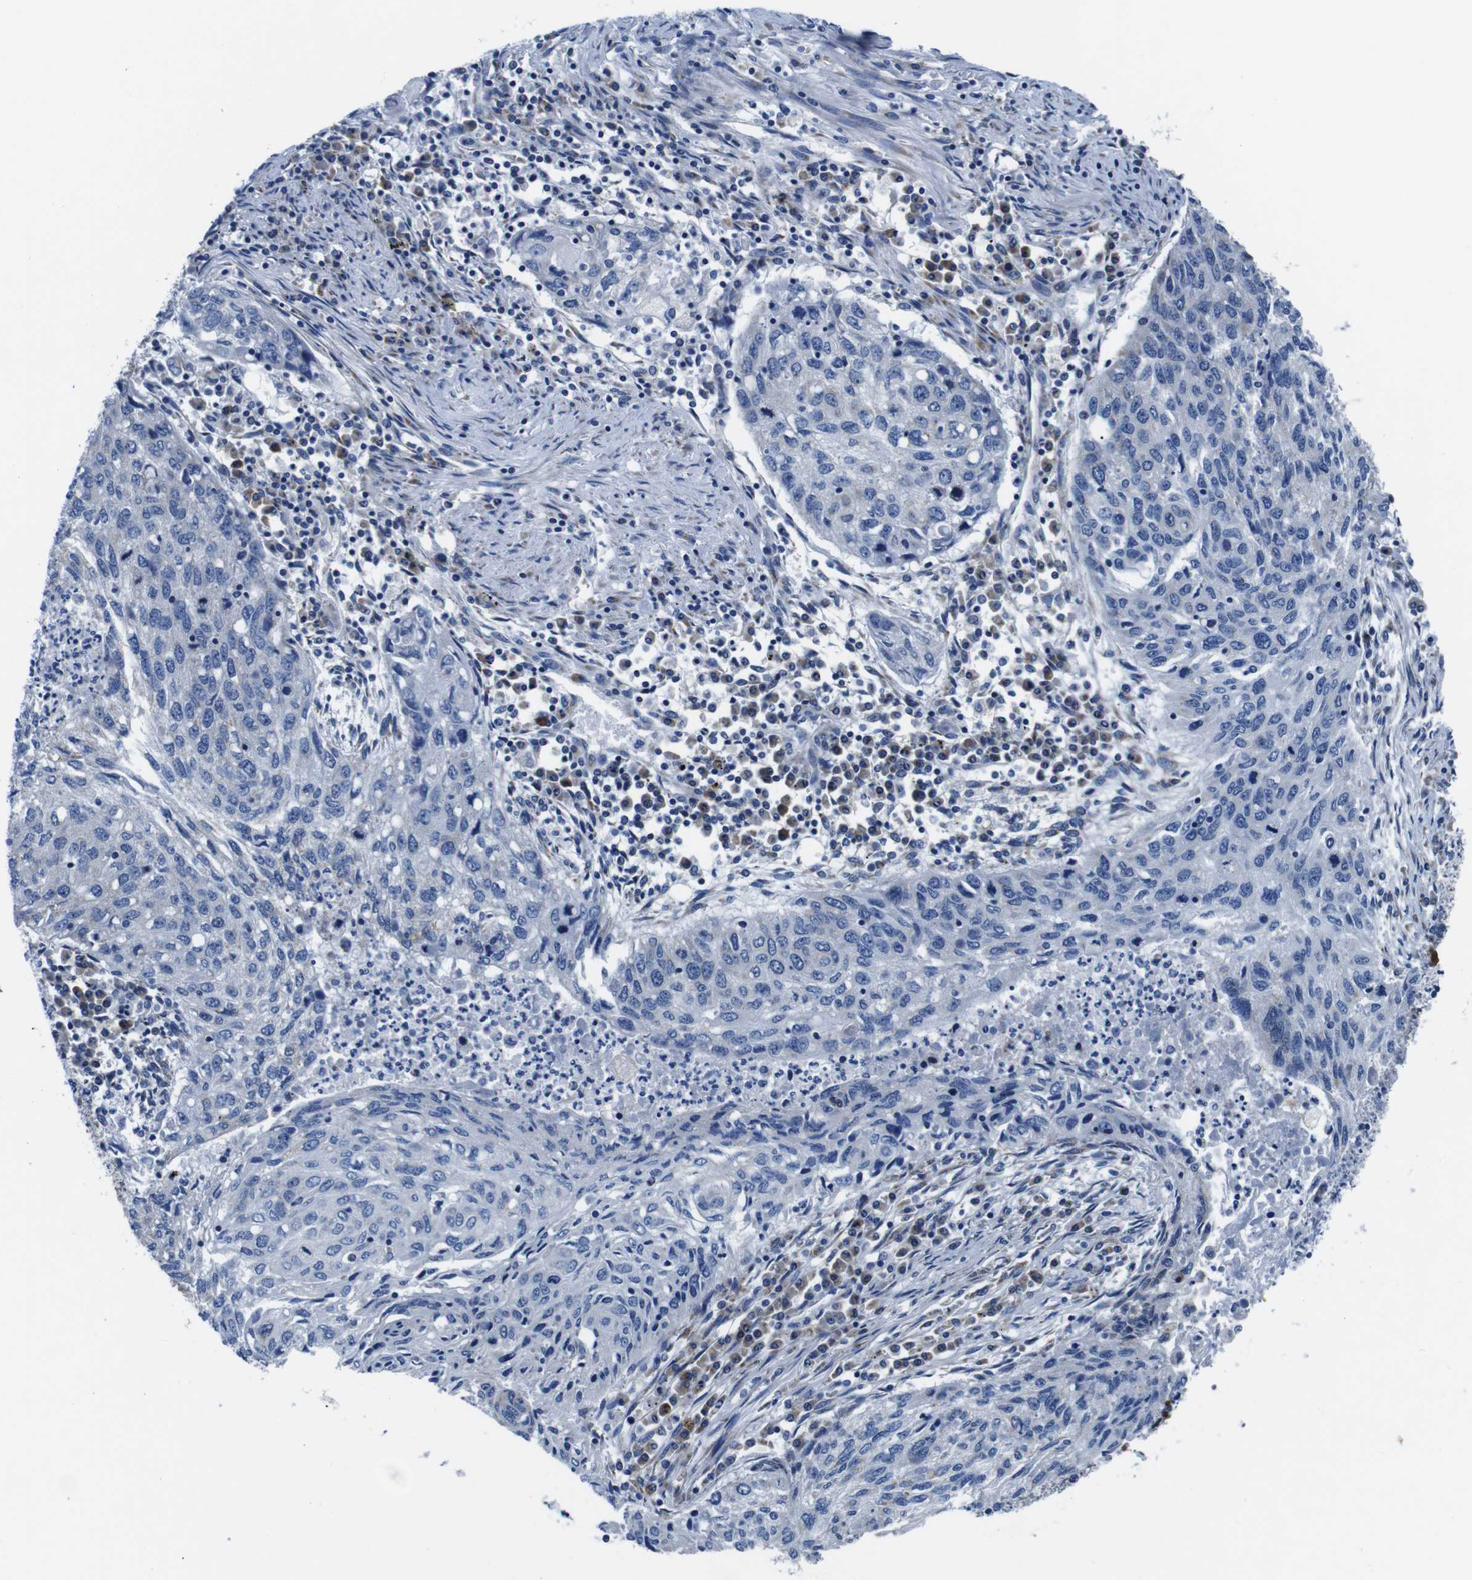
{"staining": {"intensity": "negative", "quantity": "none", "location": "none"}, "tissue": "lung cancer", "cell_type": "Tumor cells", "image_type": "cancer", "snomed": [{"axis": "morphology", "description": "Squamous cell carcinoma, NOS"}, {"axis": "topography", "description": "Lung"}], "caption": "High magnification brightfield microscopy of lung cancer (squamous cell carcinoma) stained with DAB (3,3'-diaminobenzidine) (brown) and counterstained with hematoxylin (blue): tumor cells show no significant staining. (Stains: DAB (3,3'-diaminobenzidine) immunohistochemistry with hematoxylin counter stain, Microscopy: brightfield microscopy at high magnification).", "gene": "SNX19", "patient": {"sex": "female", "age": 63}}